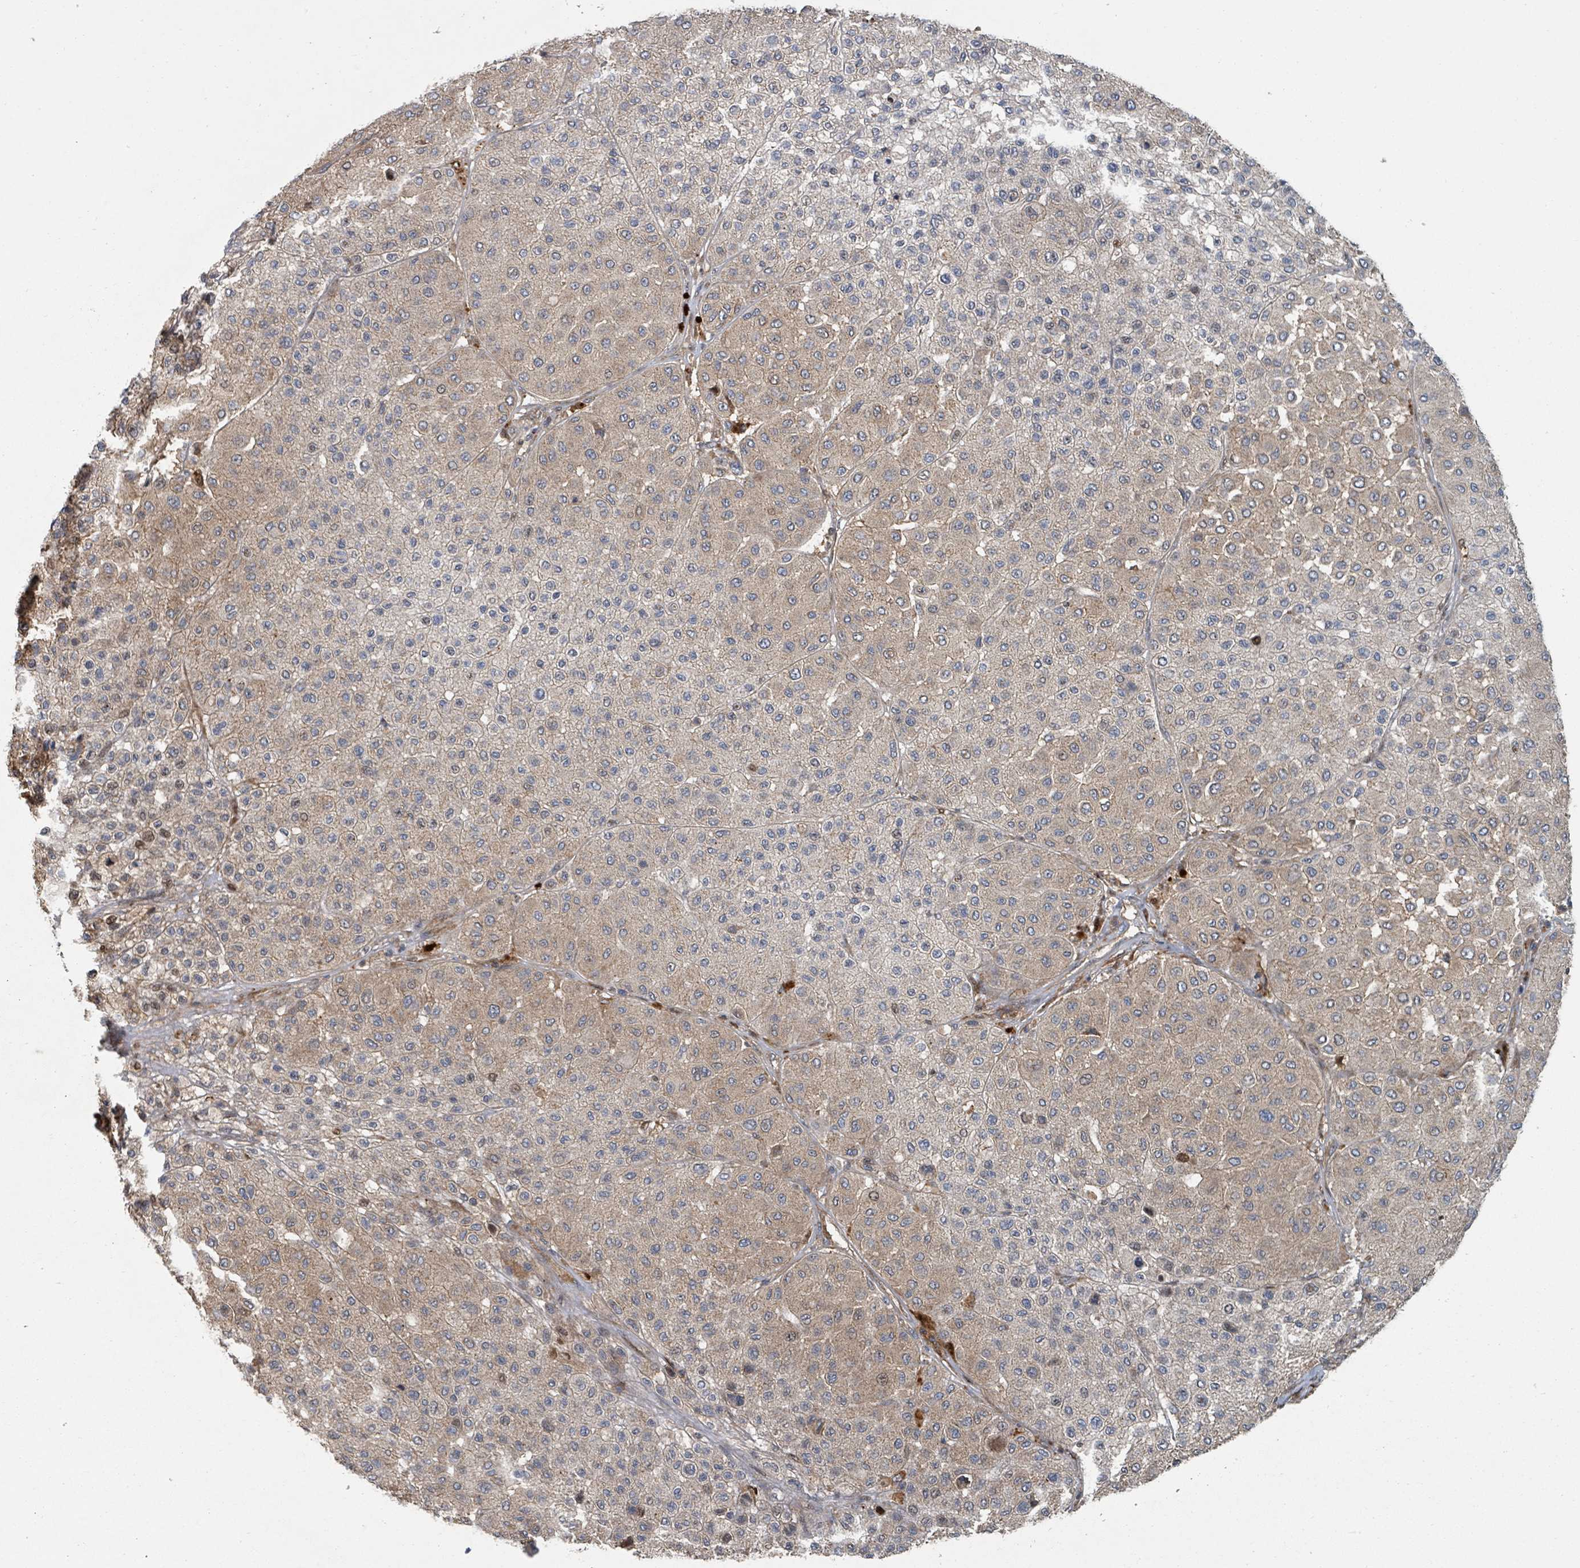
{"staining": {"intensity": "weak", "quantity": "25%-75%", "location": "cytoplasmic/membranous"}, "tissue": "melanoma", "cell_type": "Tumor cells", "image_type": "cancer", "snomed": [{"axis": "morphology", "description": "Malignant melanoma, Metastatic site"}, {"axis": "topography", "description": "Smooth muscle"}], "caption": "A high-resolution histopathology image shows immunohistochemistry (IHC) staining of malignant melanoma (metastatic site), which reveals weak cytoplasmic/membranous staining in about 25%-75% of tumor cells.", "gene": "DPM1", "patient": {"sex": "male", "age": 41}}